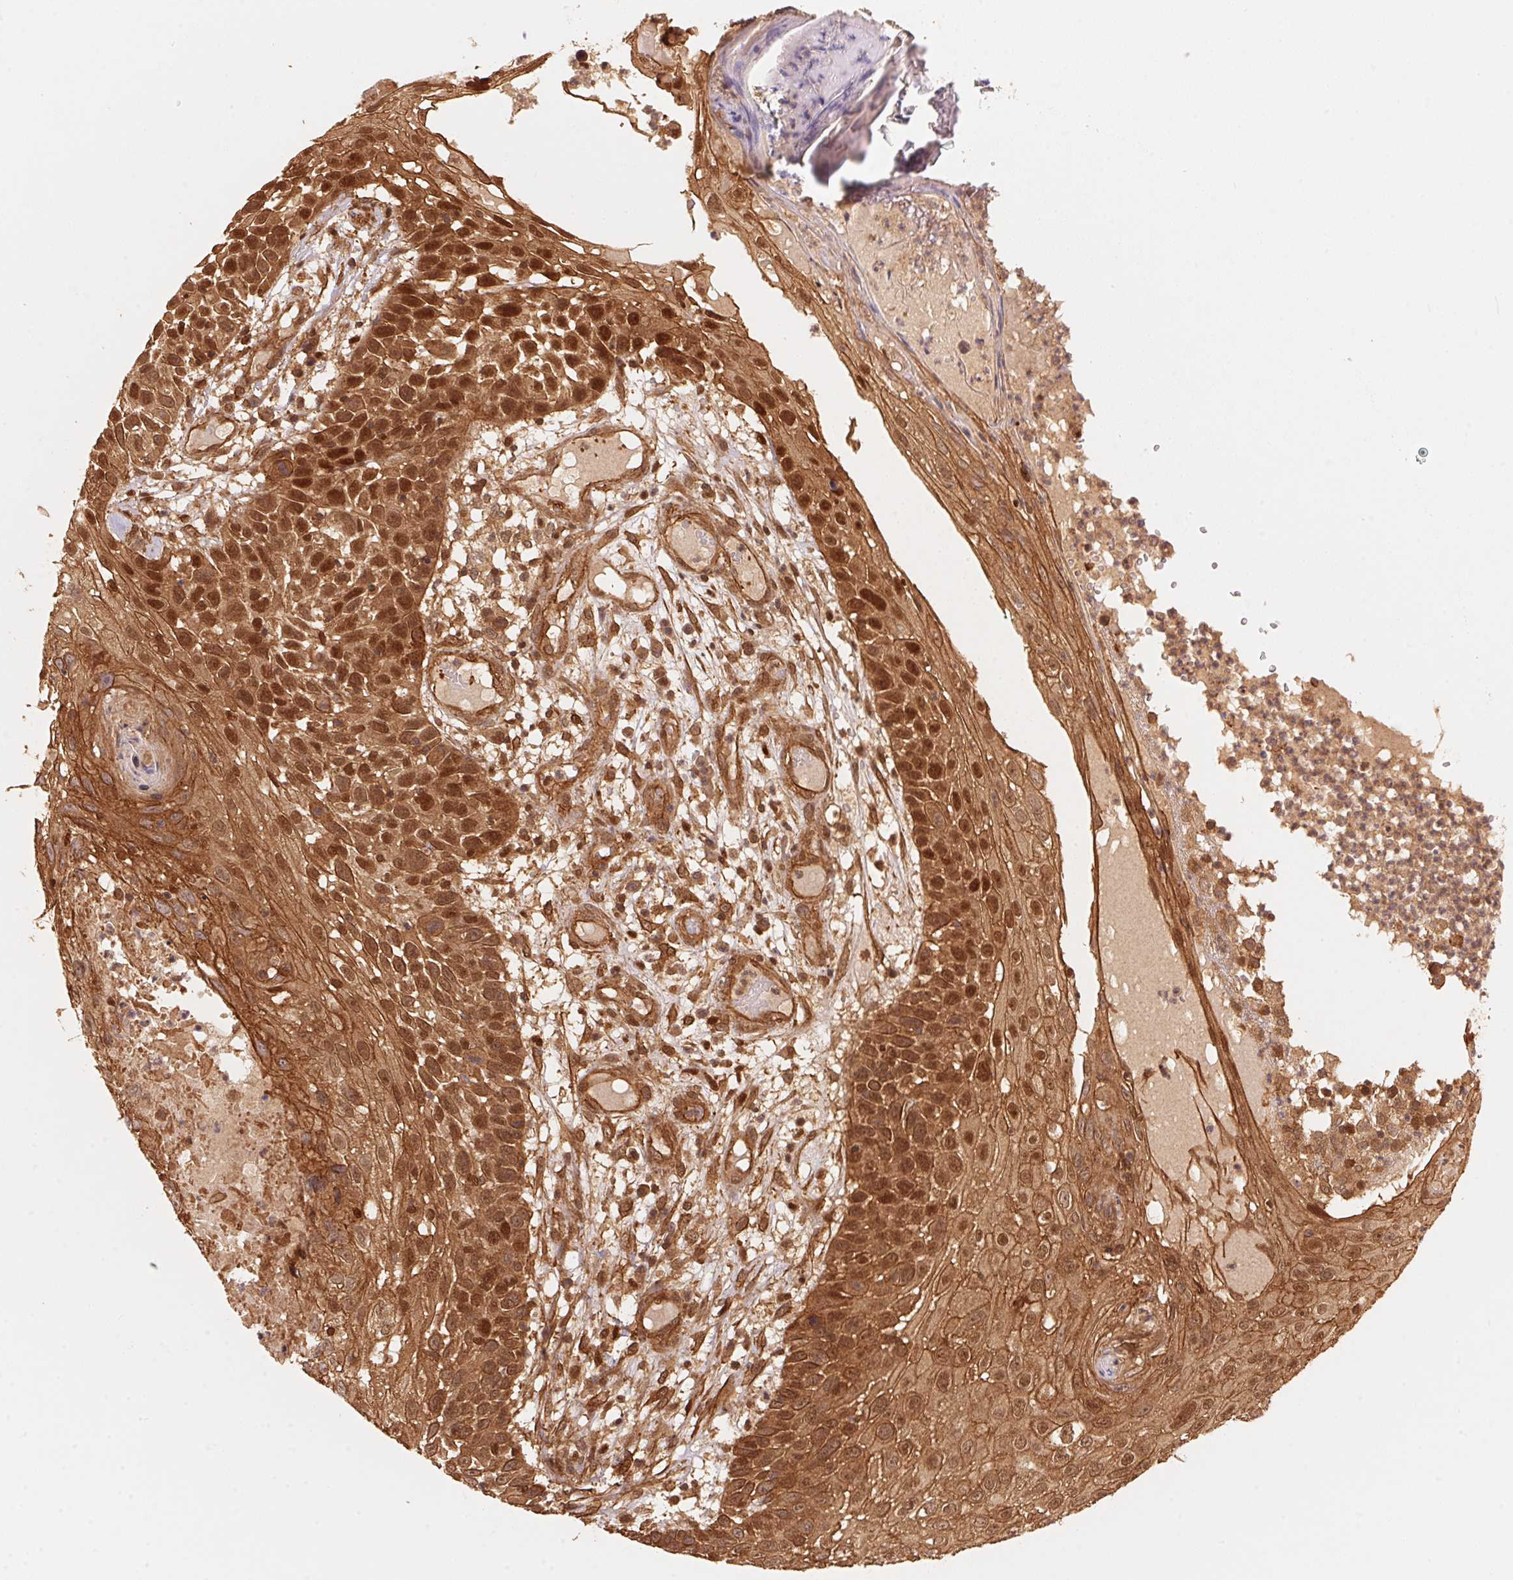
{"staining": {"intensity": "strong", "quantity": ">75%", "location": "cytoplasmic/membranous,nuclear"}, "tissue": "skin cancer", "cell_type": "Tumor cells", "image_type": "cancer", "snomed": [{"axis": "morphology", "description": "Squamous cell carcinoma, NOS"}, {"axis": "topography", "description": "Skin"}], "caption": "Approximately >75% of tumor cells in human squamous cell carcinoma (skin) reveal strong cytoplasmic/membranous and nuclear protein positivity as visualized by brown immunohistochemical staining.", "gene": "TNIP2", "patient": {"sex": "male", "age": 92}}